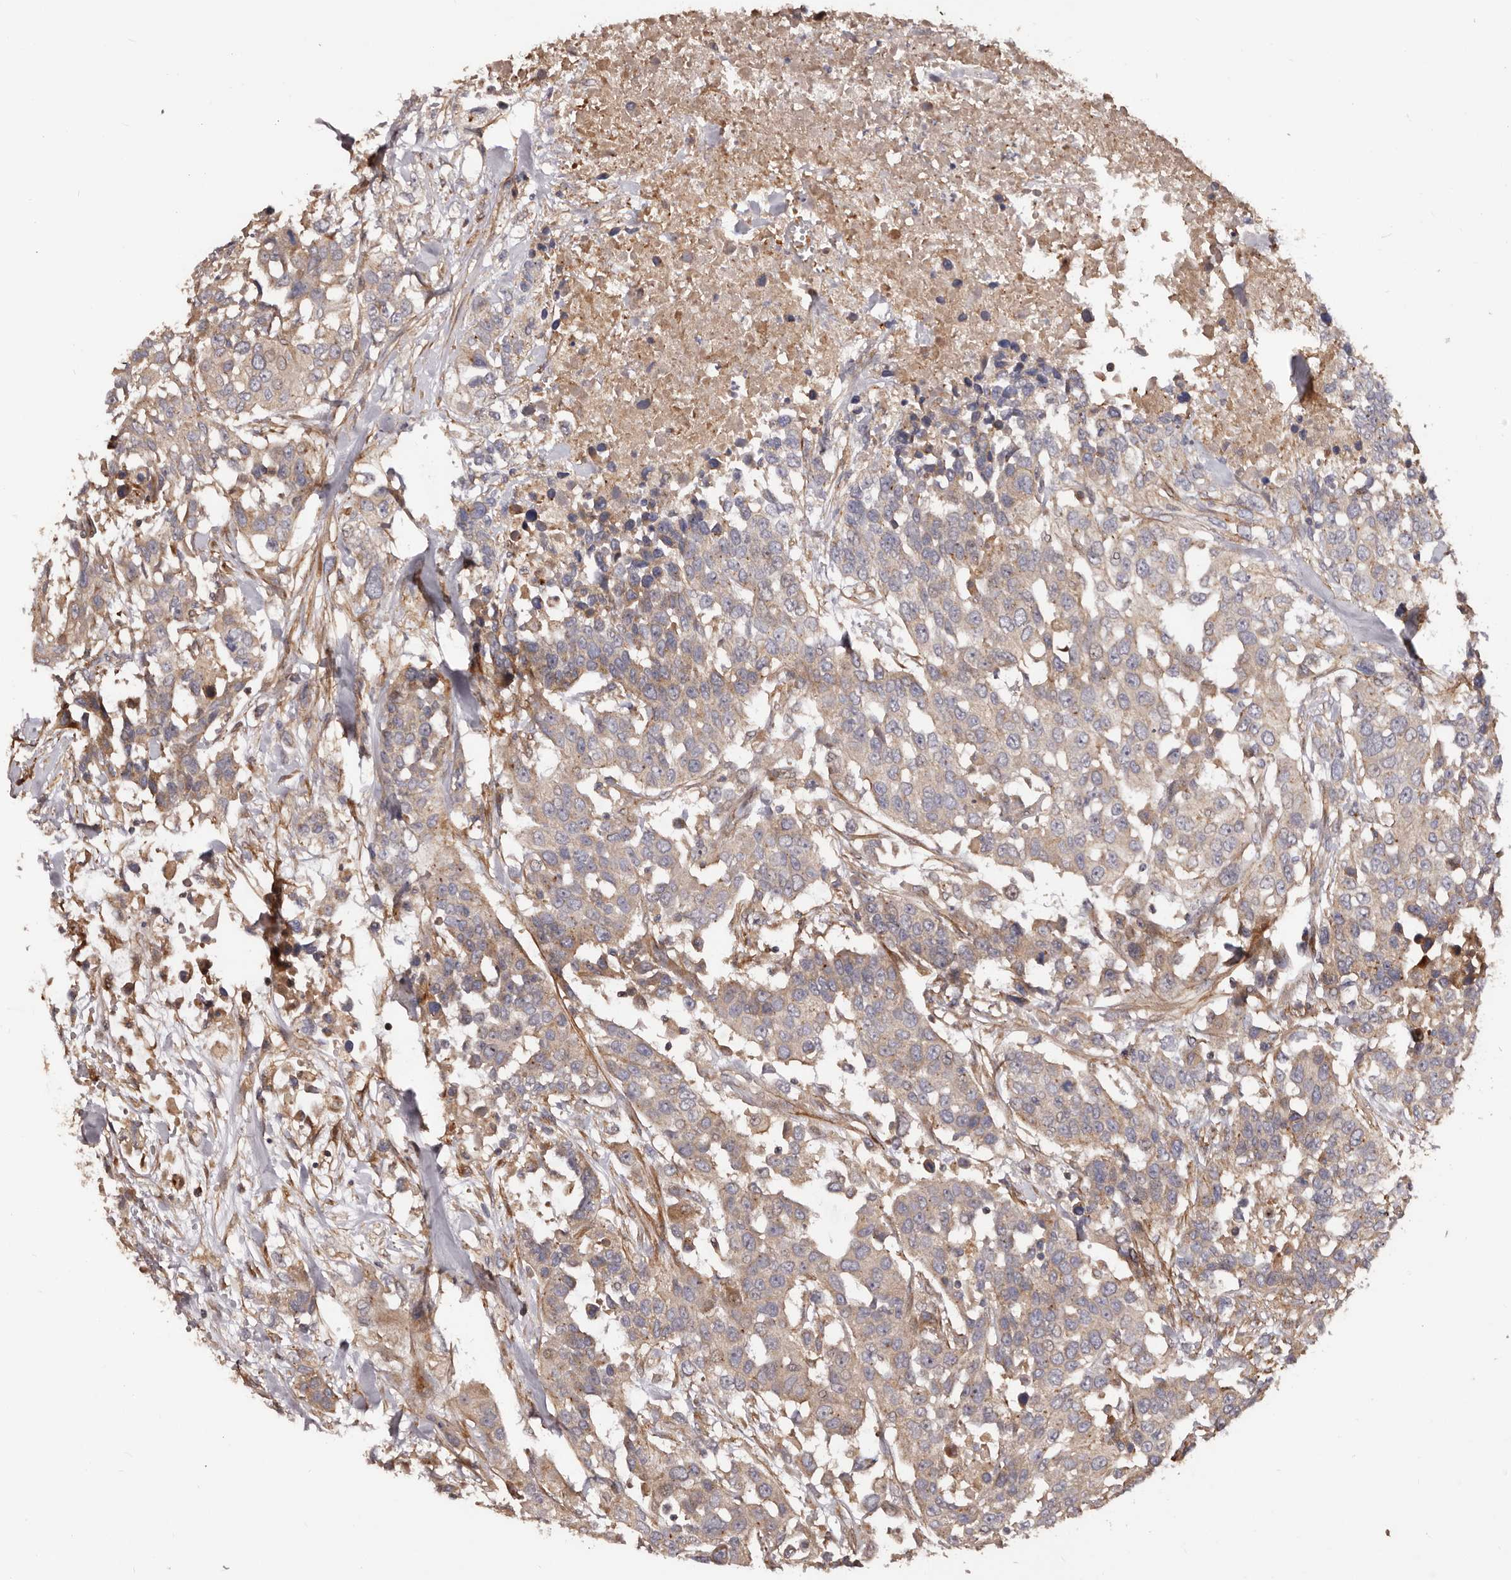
{"staining": {"intensity": "moderate", "quantity": ">75%", "location": "cytoplasmic/membranous"}, "tissue": "urothelial cancer", "cell_type": "Tumor cells", "image_type": "cancer", "snomed": [{"axis": "morphology", "description": "Urothelial carcinoma, High grade"}, {"axis": "topography", "description": "Urinary bladder"}], "caption": "Protein expression analysis of urothelial cancer demonstrates moderate cytoplasmic/membranous staining in approximately >75% of tumor cells. (DAB IHC with brightfield microscopy, high magnification).", "gene": "GTPBP1", "patient": {"sex": "female", "age": 80}}